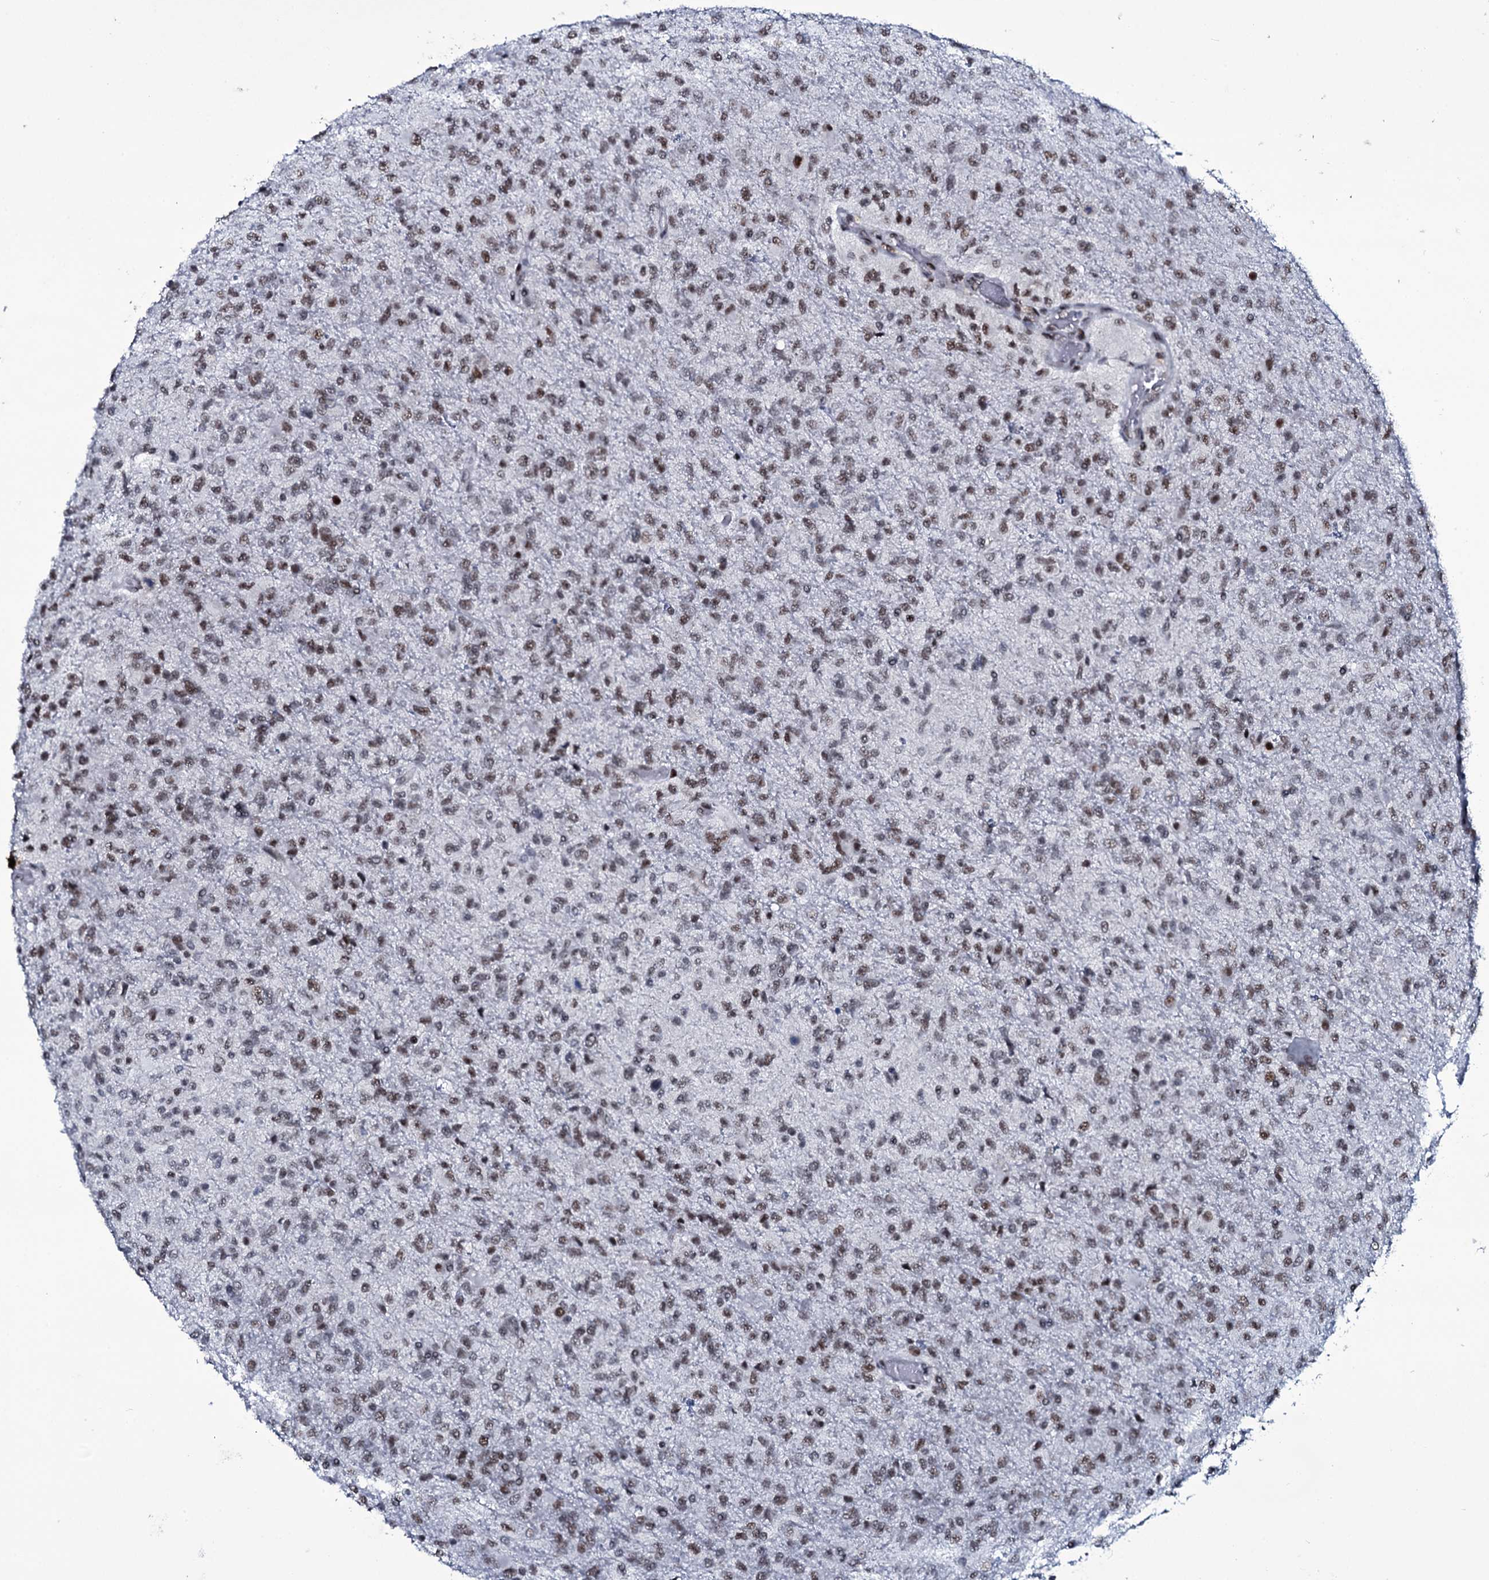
{"staining": {"intensity": "moderate", "quantity": "25%-75%", "location": "nuclear"}, "tissue": "glioma", "cell_type": "Tumor cells", "image_type": "cancer", "snomed": [{"axis": "morphology", "description": "Glioma, malignant, High grade"}, {"axis": "topography", "description": "Brain"}], "caption": "Brown immunohistochemical staining in glioma reveals moderate nuclear positivity in about 25%-75% of tumor cells.", "gene": "ZMIZ2", "patient": {"sex": "female", "age": 74}}